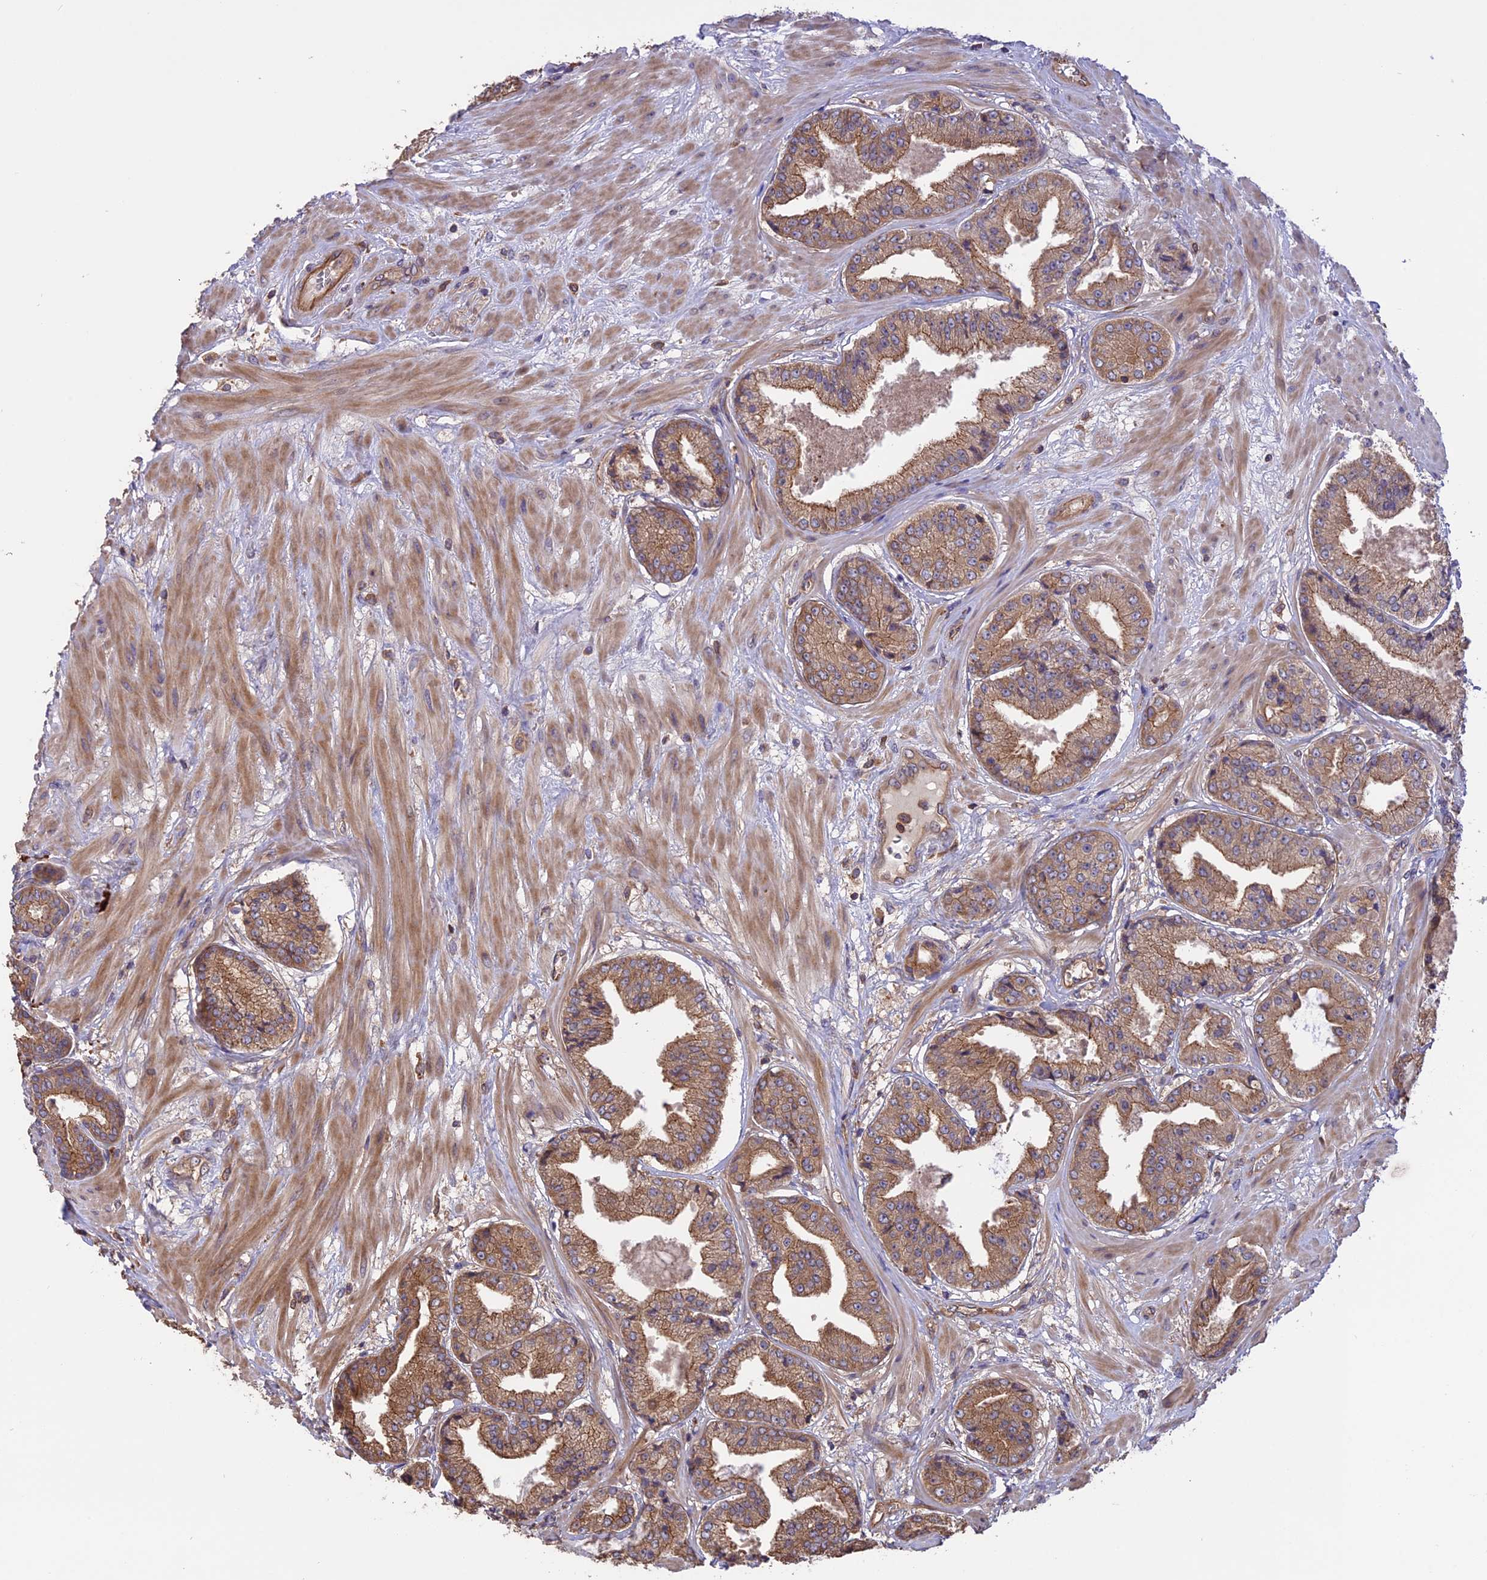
{"staining": {"intensity": "moderate", "quantity": ">75%", "location": "cytoplasmic/membranous"}, "tissue": "prostate cancer", "cell_type": "Tumor cells", "image_type": "cancer", "snomed": [{"axis": "morphology", "description": "Adenocarcinoma, High grade"}, {"axis": "topography", "description": "Prostate"}], "caption": "This image reveals immunohistochemistry (IHC) staining of prostate cancer, with medium moderate cytoplasmic/membranous positivity in about >75% of tumor cells.", "gene": "GAS8", "patient": {"sex": "male", "age": 63}}